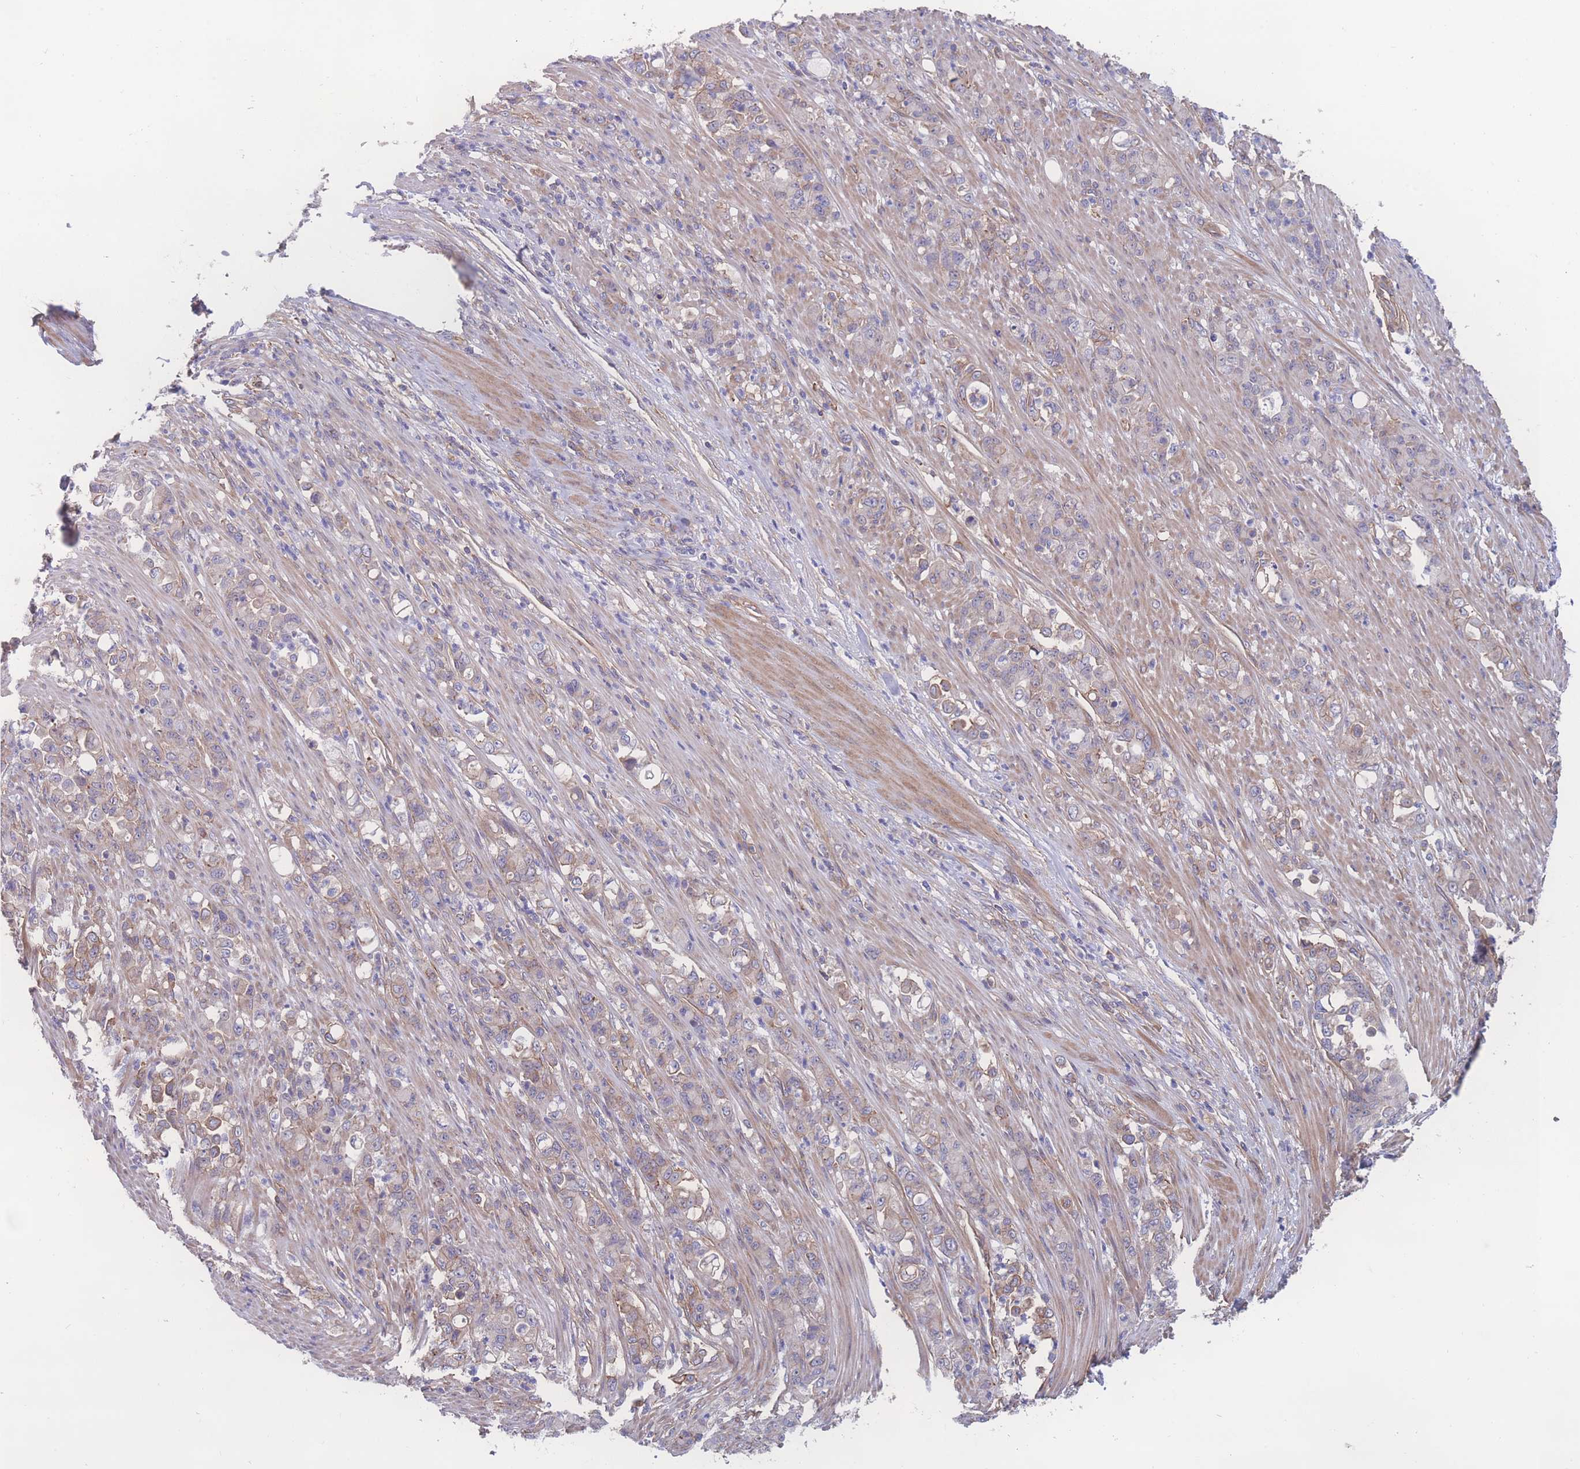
{"staining": {"intensity": "weak", "quantity": "25%-75%", "location": "cytoplasmic/membranous"}, "tissue": "stomach cancer", "cell_type": "Tumor cells", "image_type": "cancer", "snomed": [{"axis": "morphology", "description": "Normal tissue, NOS"}, {"axis": "morphology", "description": "Adenocarcinoma, NOS"}, {"axis": "topography", "description": "Stomach"}], "caption": "Stomach cancer (adenocarcinoma) was stained to show a protein in brown. There is low levels of weak cytoplasmic/membranous positivity in approximately 25%-75% of tumor cells. (IHC, brightfield microscopy, high magnification).", "gene": "CFAP97", "patient": {"sex": "female", "age": 79}}